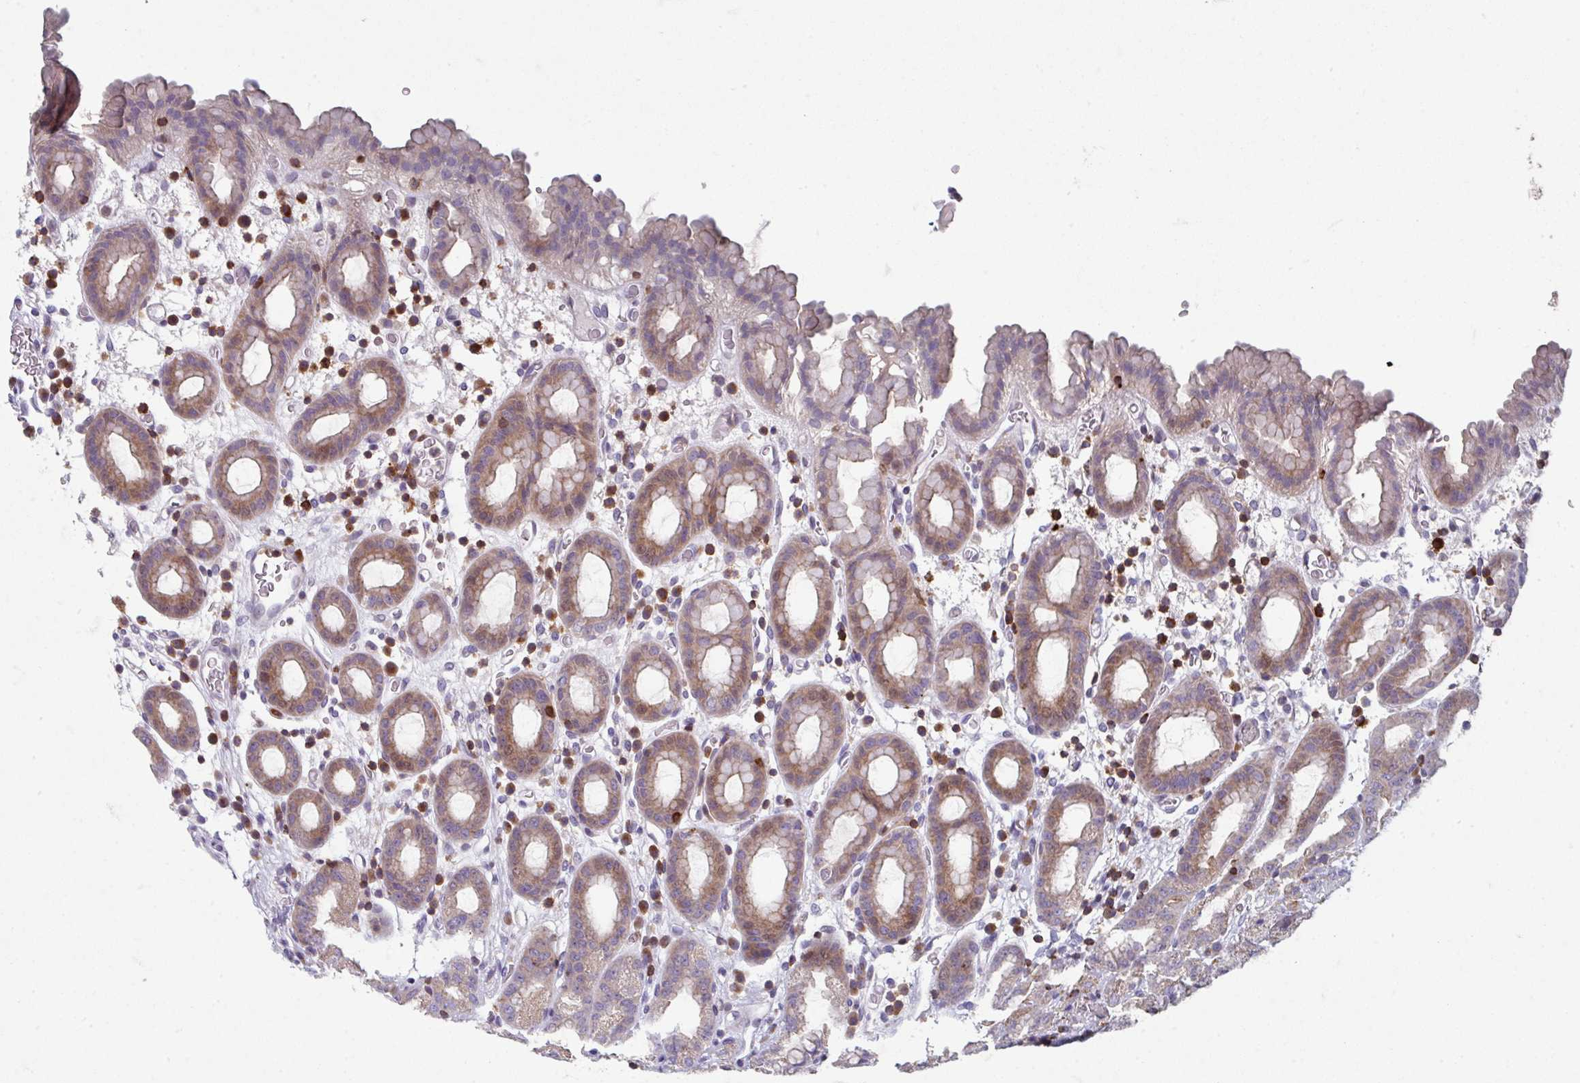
{"staining": {"intensity": "moderate", "quantity": "25%-75%", "location": "cytoplasmic/membranous"}, "tissue": "stomach", "cell_type": "Glandular cells", "image_type": "normal", "snomed": [{"axis": "morphology", "description": "Normal tissue, NOS"}, {"axis": "topography", "description": "Stomach, upper"}, {"axis": "topography", "description": "Stomach, lower"}, {"axis": "topography", "description": "Small intestine"}], "caption": "DAB (3,3'-diaminobenzidine) immunohistochemical staining of normal human stomach displays moderate cytoplasmic/membranous protein positivity in approximately 25%-75% of glandular cells. The staining is performed using DAB (3,3'-diaminobenzidine) brown chromogen to label protein expression. The nuclei are counter-stained blue using hematoxylin.", "gene": "NEDD9", "patient": {"sex": "male", "age": 68}}